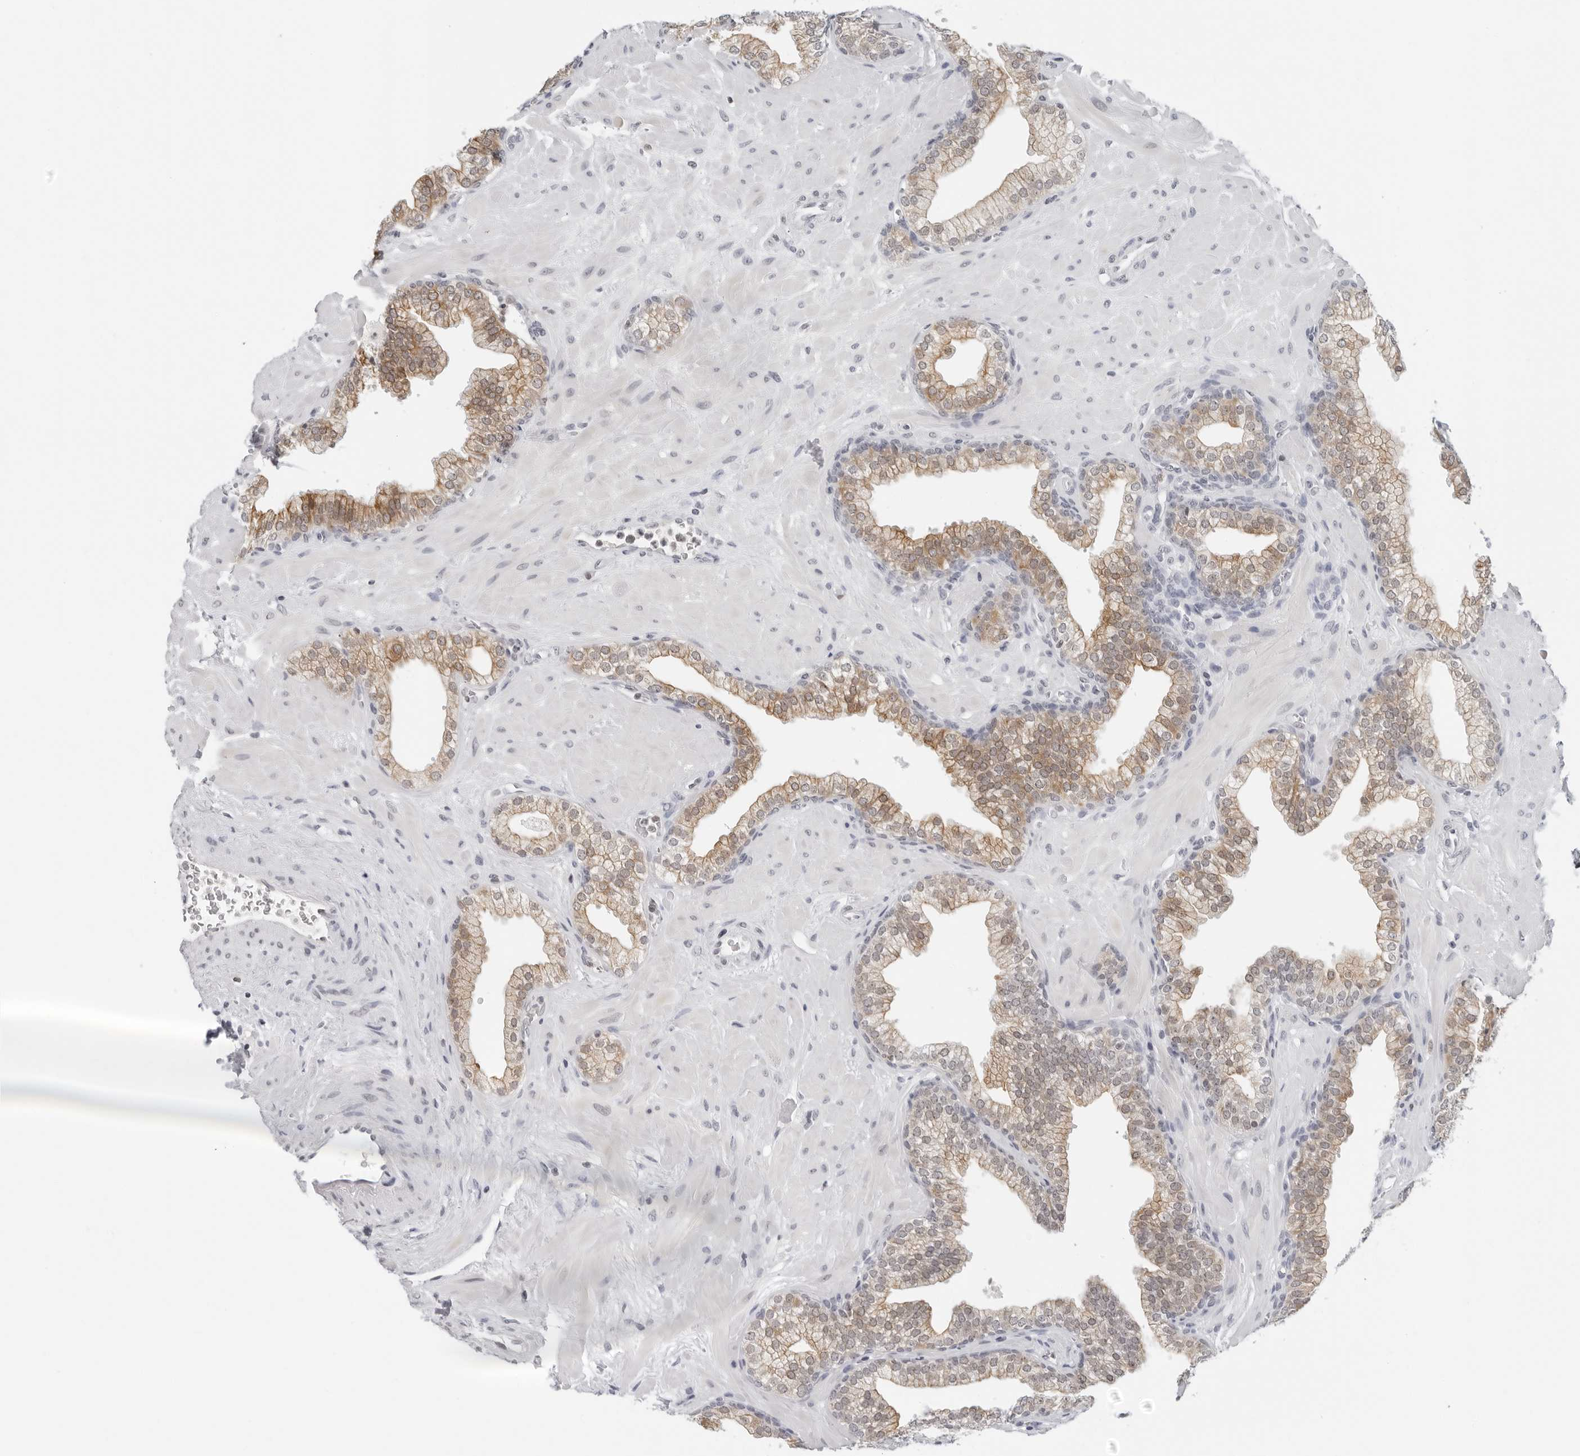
{"staining": {"intensity": "moderate", "quantity": "25%-75%", "location": "cytoplasmic/membranous"}, "tissue": "prostate", "cell_type": "Glandular cells", "image_type": "normal", "snomed": [{"axis": "morphology", "description": "Normal tissue, NOS"}, {"axis": "morphology", "description": "Urothelial carcinoma, Low grade"}, {"axis": "topography", "description": "Urinary bladder"}, {"axis": "topography", "description": "Prostate"}], "caption": "Glandular cells display moderate cytoplasmic/membranous expression in about 25%-75% of cells in unremarkable prostate.", "gene": "FLG2", "patient": {"sex": "male", "age": 60}}